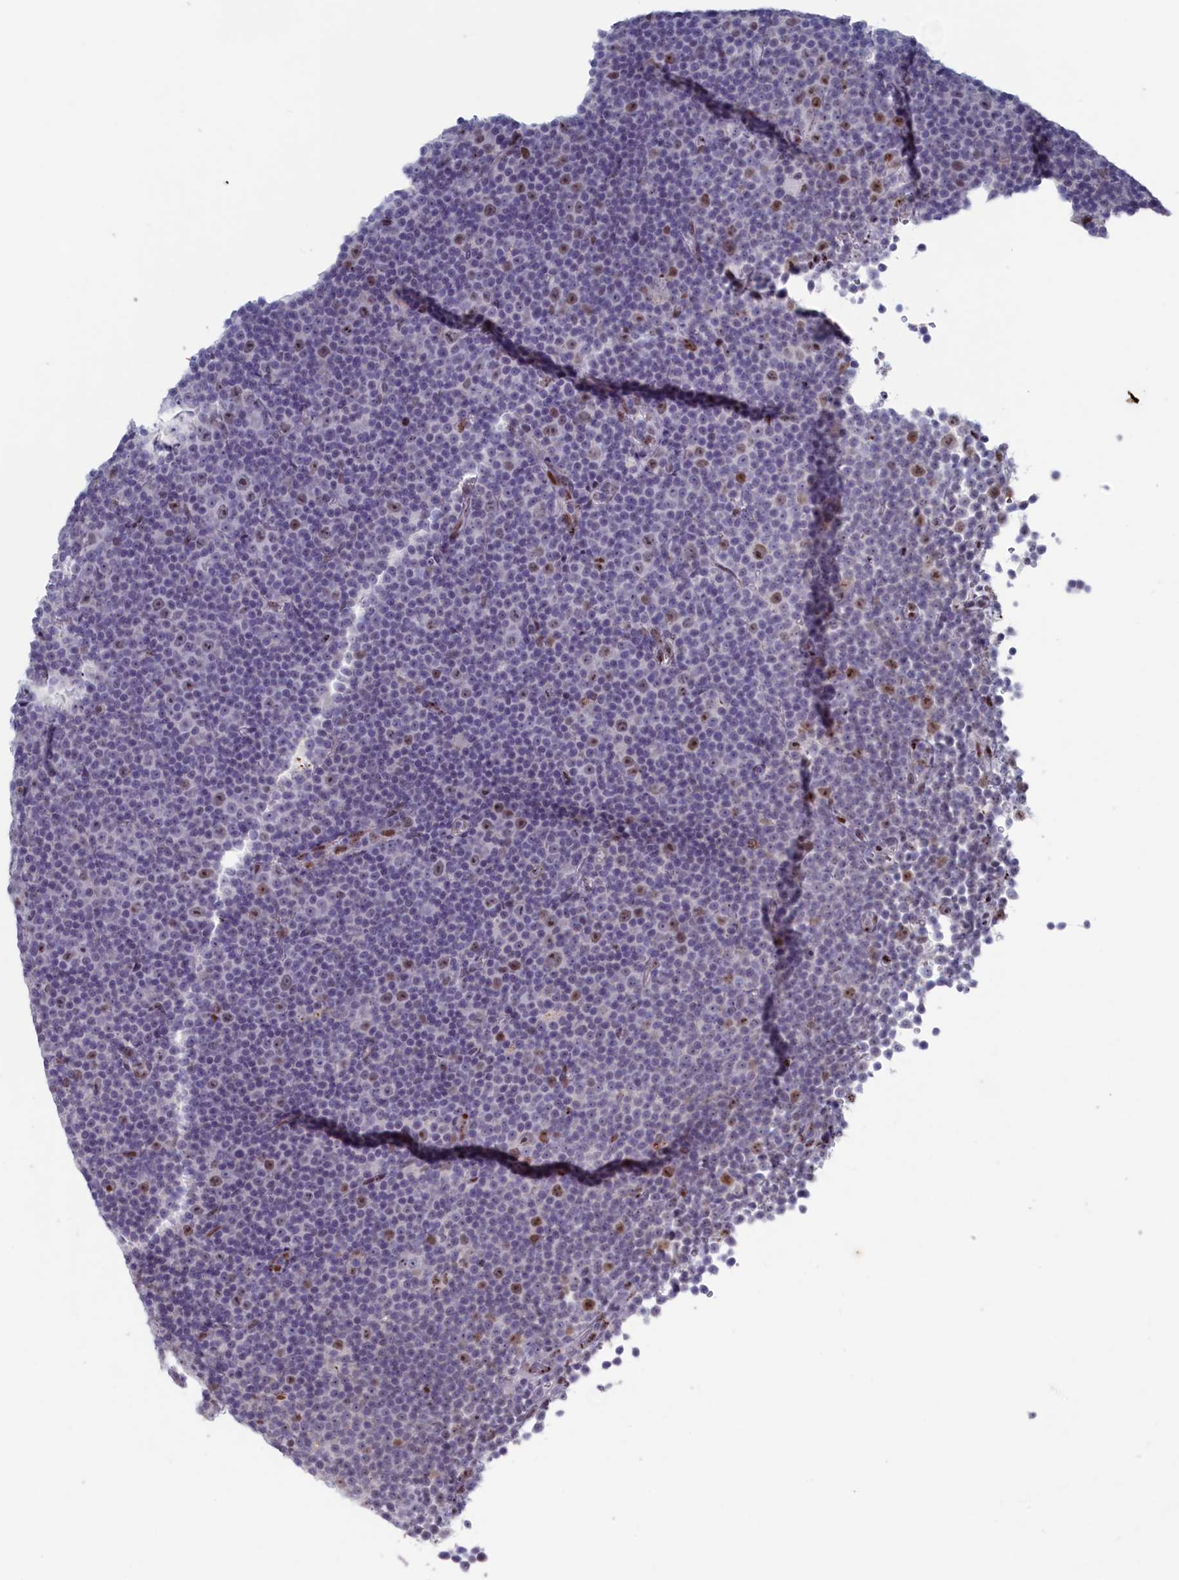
{"staining": {"intensity": "moderate", "quantity": "25%-75%", "location": "nuclear"}, "tissue": "lymphoma", "cell_type": "Tumor cells", "image_type": "cancer", "snomed": [{"axis": "morphology", "description": "Malignant lymphoma, non-Hodgkin's type, Low grade"}, {"axis": "topography", "description": "Lymph node"}], "caption": "Lymphoma was stained to show a protein in brown. There is medium levels of moderate nuclear expression in about 25%-75% of tumor cells.", "gene": "WDR76", "patient": {"sex": "female", "age": 67}}